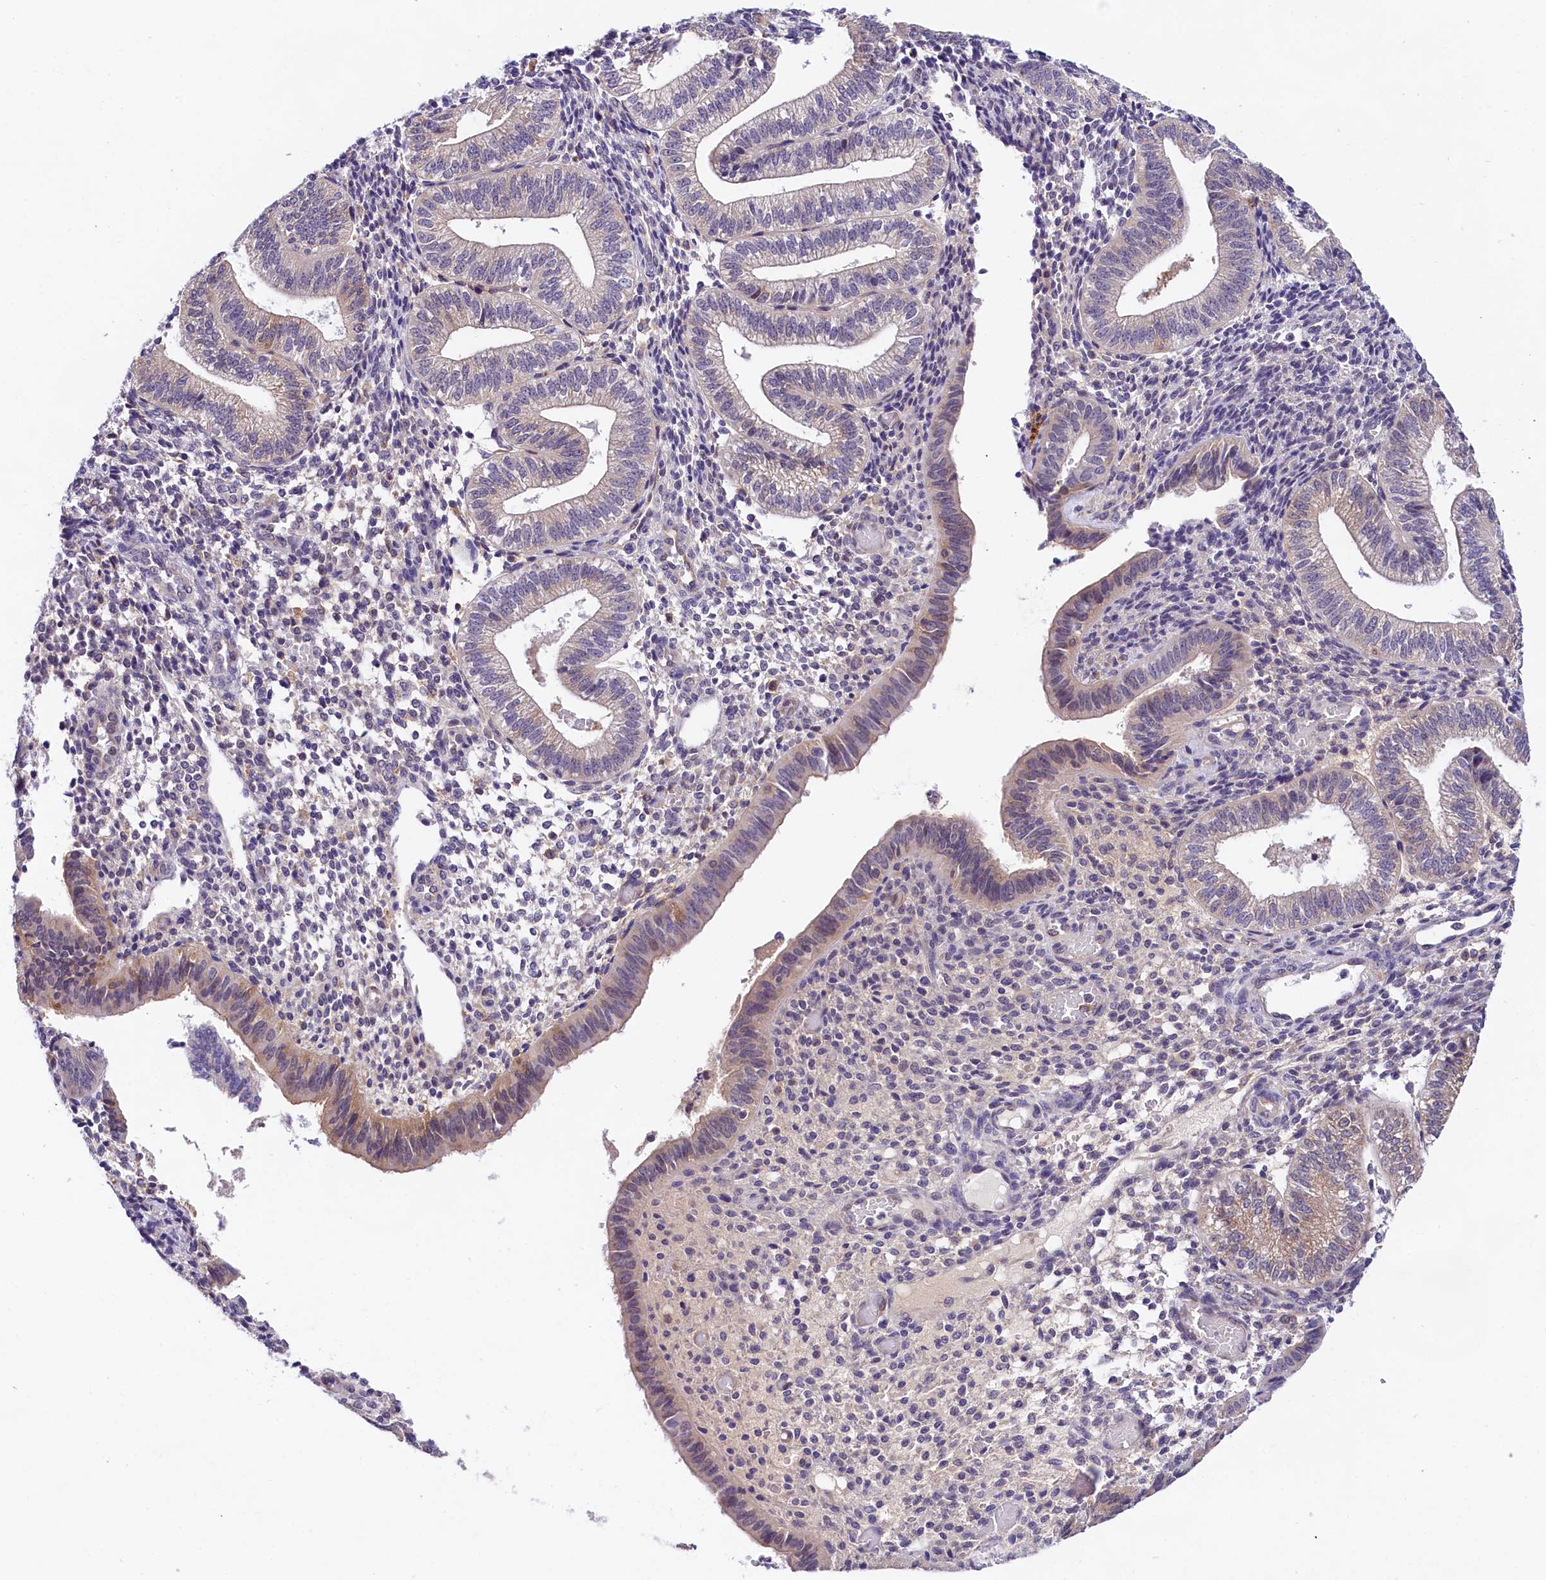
{"staining": {"intensity": "negative", "quantity": "none", "location": "none"}, "tissue": "endometrium", "cell_type": "Cells in endometrial stroma", "image_type": "normal", "snomed": [{"axis": "morphology", "description": "Normal tissue, NOS"}, {"axis": "topography", "description": "Endometrium"}], "caption": "Immunohistochemical staining of normal human endometrium shows no significant staining in cells in endometrial stroma.", "gene": "OAS3", "patient": {"sex": "female", "age": 34}}